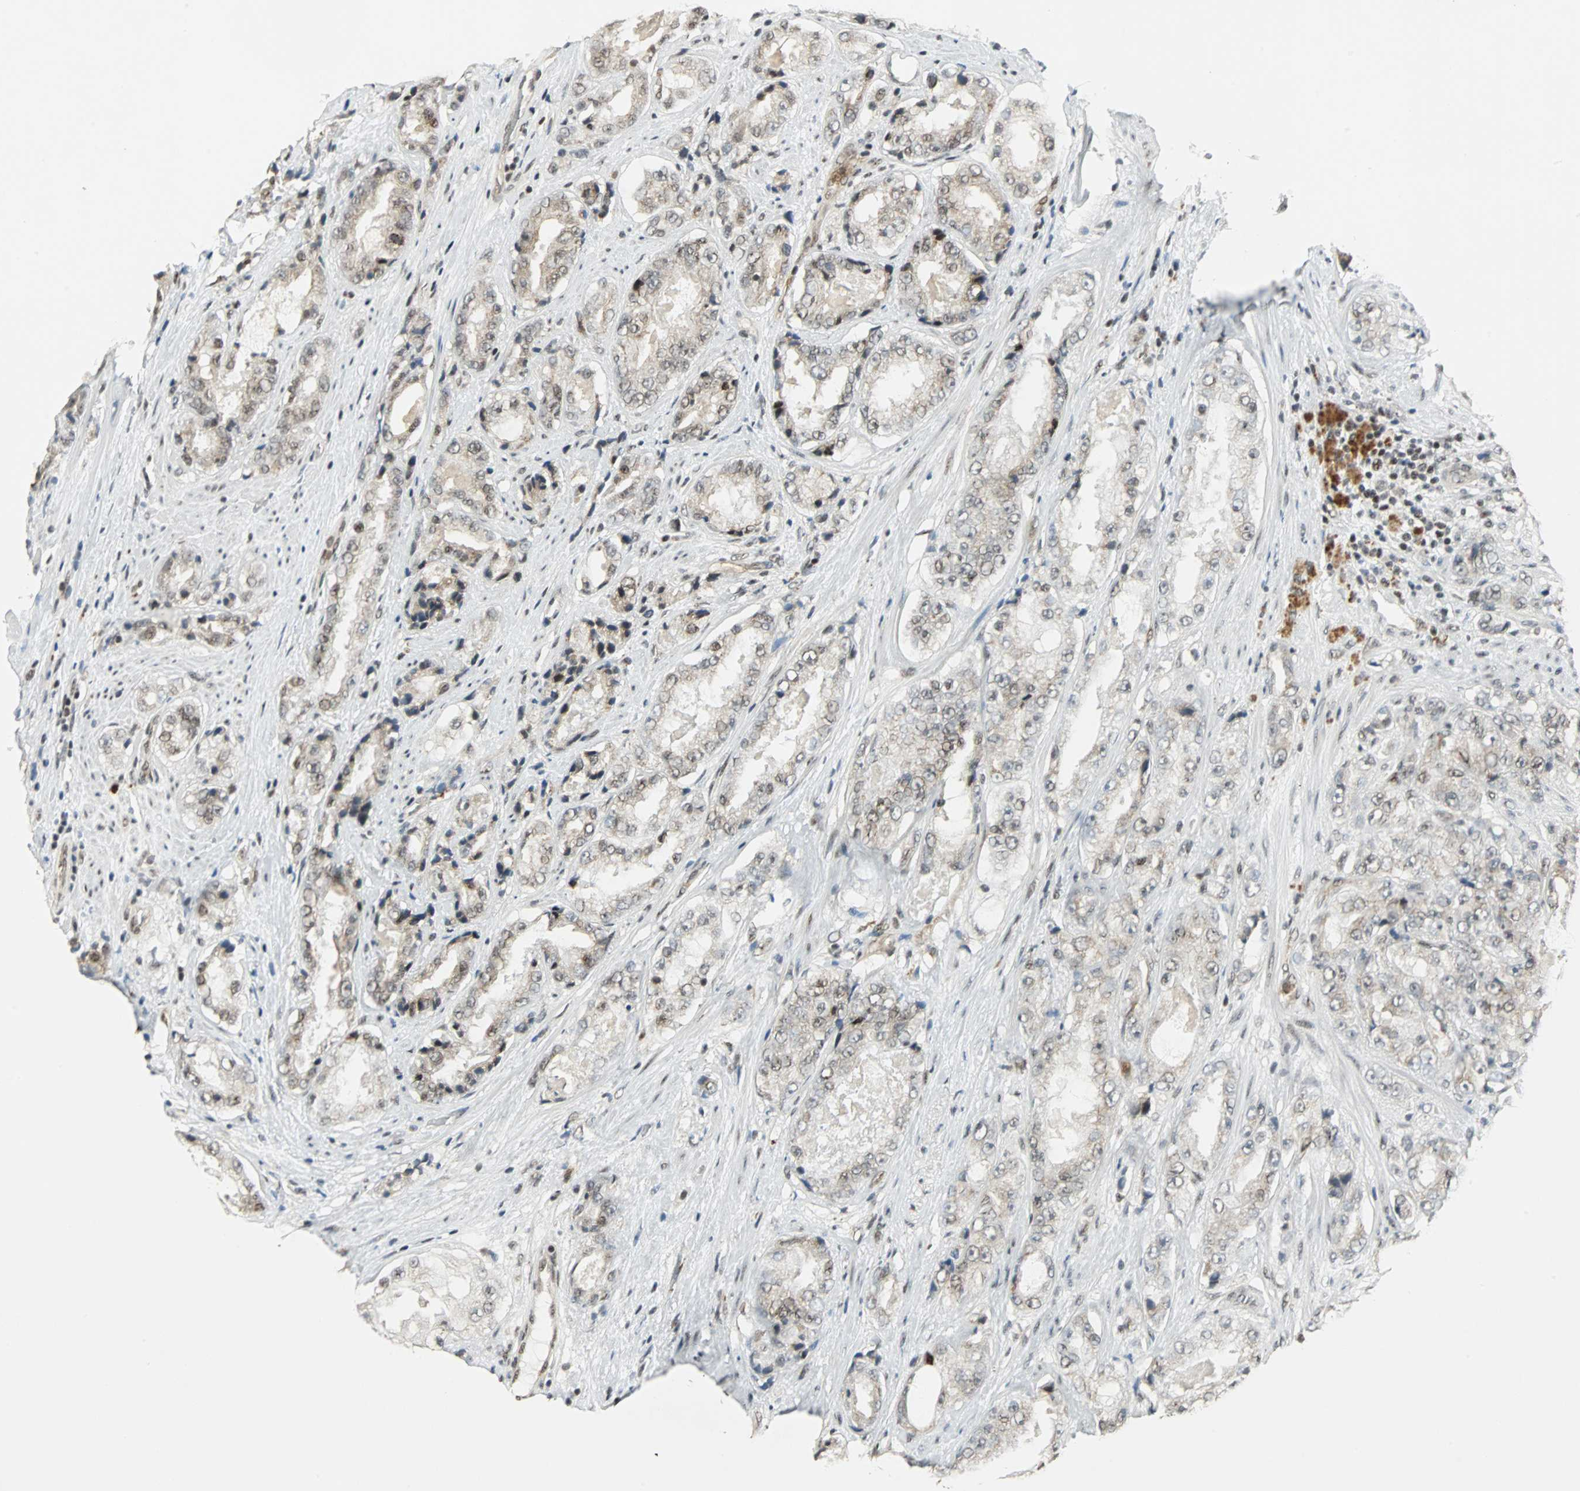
{"staining": {"intensity": "weak", "quantity": "<25%", "location": "cytoplasmic/membranous"}, "tissue": "prostate cancer", "cell_type": "Tumor cells", "image_type": "cancer", "snomed": [{"axis": "morphology", "description": "Adenocarcinoma, High grade"}, {"axis": "topography", "description": "Prostate"}], "caption": "A micrograph of adenocarcinoma (high-grade) (prostate) stained for a protein exhibits no brown staining in tumor cells.", "gene": "MED4", "patient": {"sex": "male", "age": 73}}